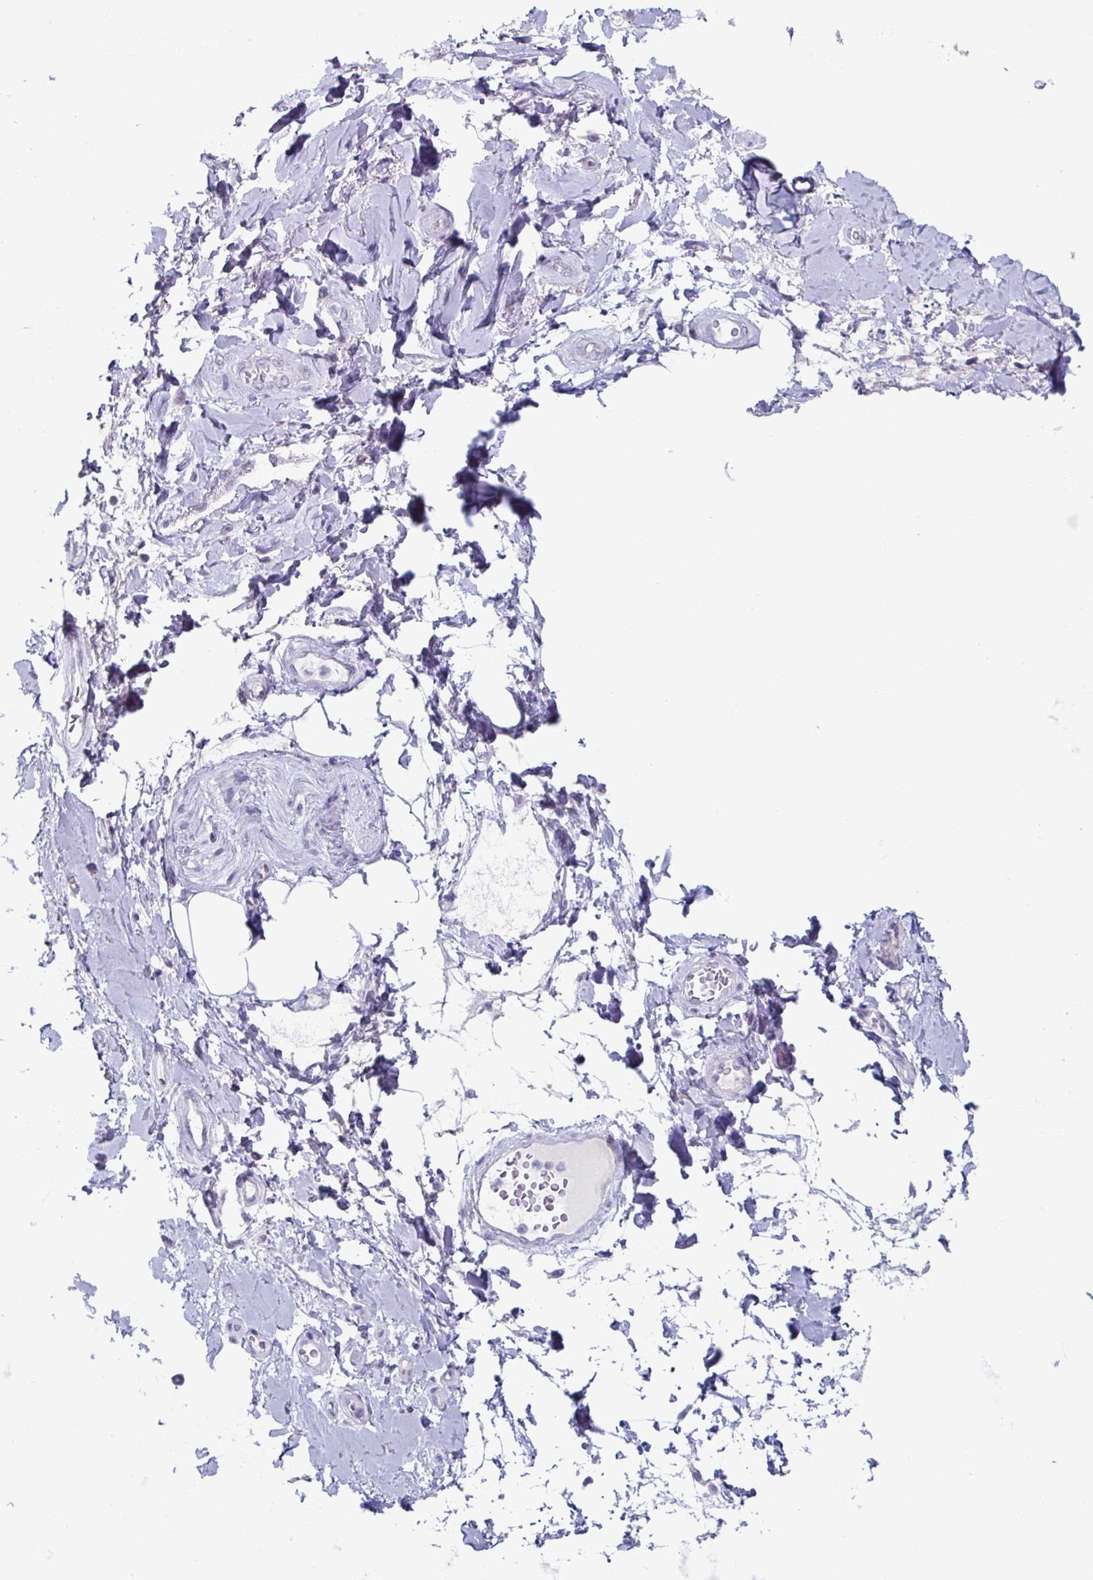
{"staining": {"intensity": "negative", "quantity": "none", "location": "none"}, "tissue": "adipose tissue", "cell_type": "Adipocytes", "image_type": "normal", "snomed": [{"axis": "morphology", "description": "Normal tissue, NOS"}, {"axis": "topography", "description": "Urinary bladder"}, {"axis": "topography", "description": "Peripheral nerve tissue"}], "caption": "Benign adipose tissue was stained to show a protein in brown. There is no significant expression in adipocytes. (DAB (3,3'-diaminobenzidine) IHC with hematoxylin counter stain).", "gene": "VSIG10L", "patient": {"sex": "female", "age": 60}}